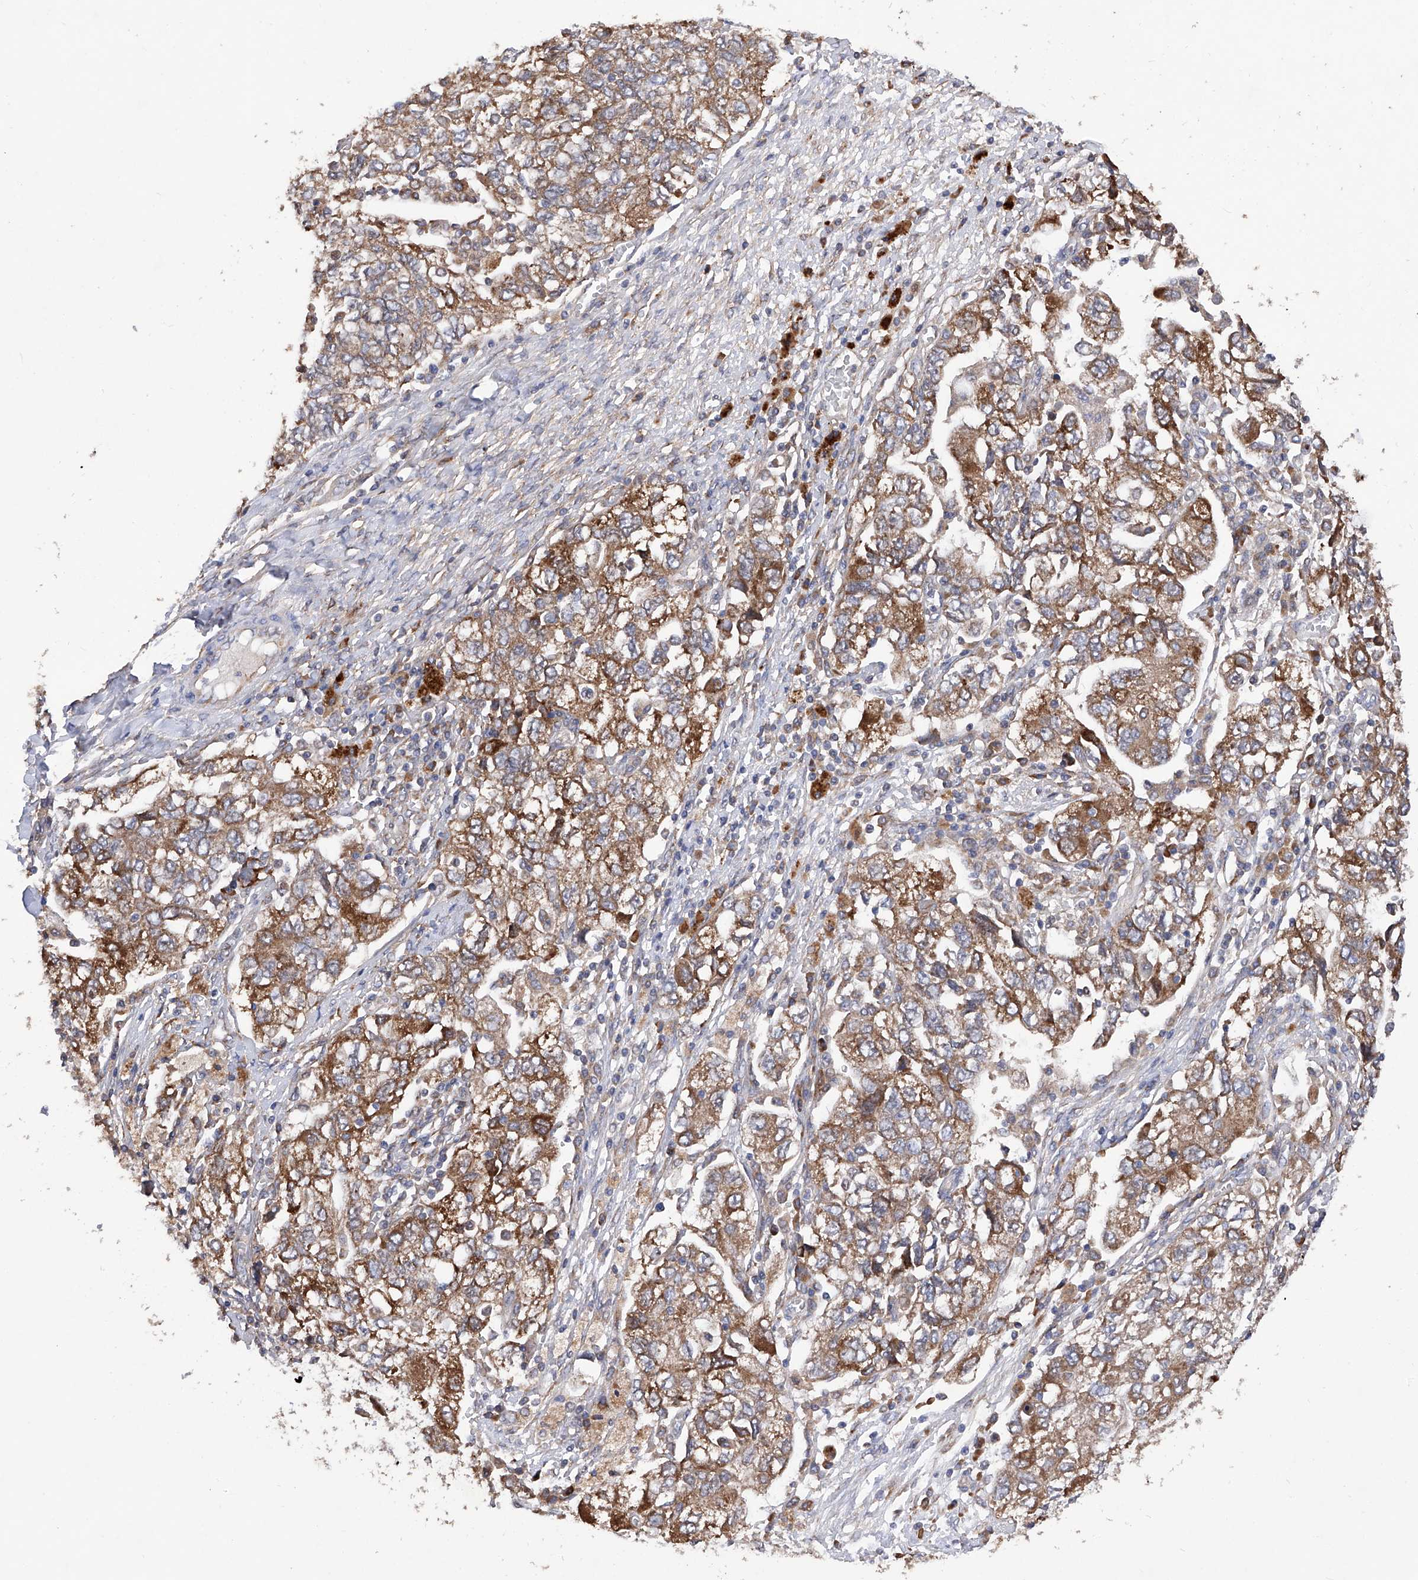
{"staining": {"intensity": "moderate", "quantity": ">75%", "location": "cytoplasmic/membranous"}, "tissue": "ovarian cancer", "cell_type": "Tumor cells", "image_type": "cancer", "snomed": [{"axis": "morphology", "description": "Carcinoma, NOS"}, {"axis": "morphology", "description": "Cystadenocarcinoma, serous, NOS"}, {"axis": "topography", "description": "Ovary"}], "caption": "Protein staining of ovarian cancer tissue displays moderate cytoplasmic/membranous expression in about >75% of tumor cells.", "gene": "INPP5B", "patient": {"sex": "female", "age": 69}}